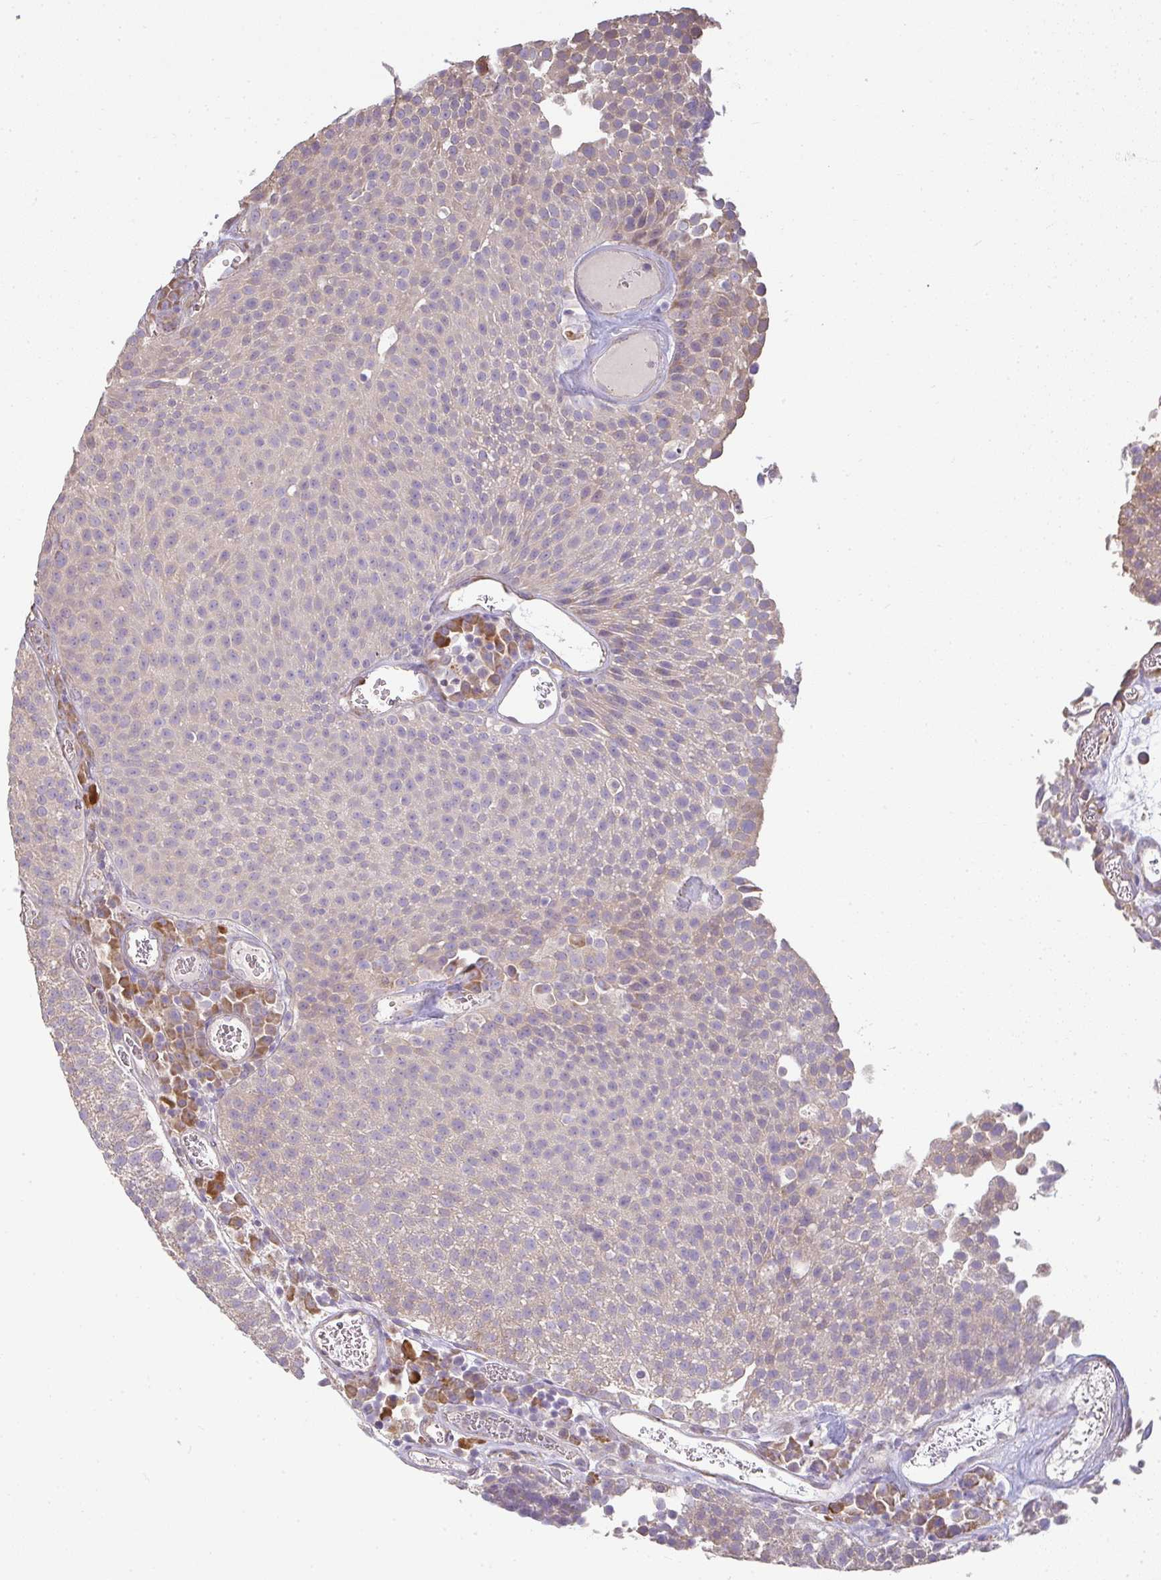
{"staining": {"intensity": "weak", "quantity": "<25%", "location": "cytoplasmic/membranous"}, "tissue": "urothelial cancer", "cell_type": "Tumor cells", "image_type": "cancer", "snomed": [{"axis": "morphology", "description": "Urothelial carcinoma, Low grade"}, {"axis": "topography", "description": "Urinary bladder"}], "caption": "Histopathology image shows no significant protein positivity in tumor cells of urothelial cancer.", "gene": "BRINP3", "patient": {"sex": "female", "age": 79}}